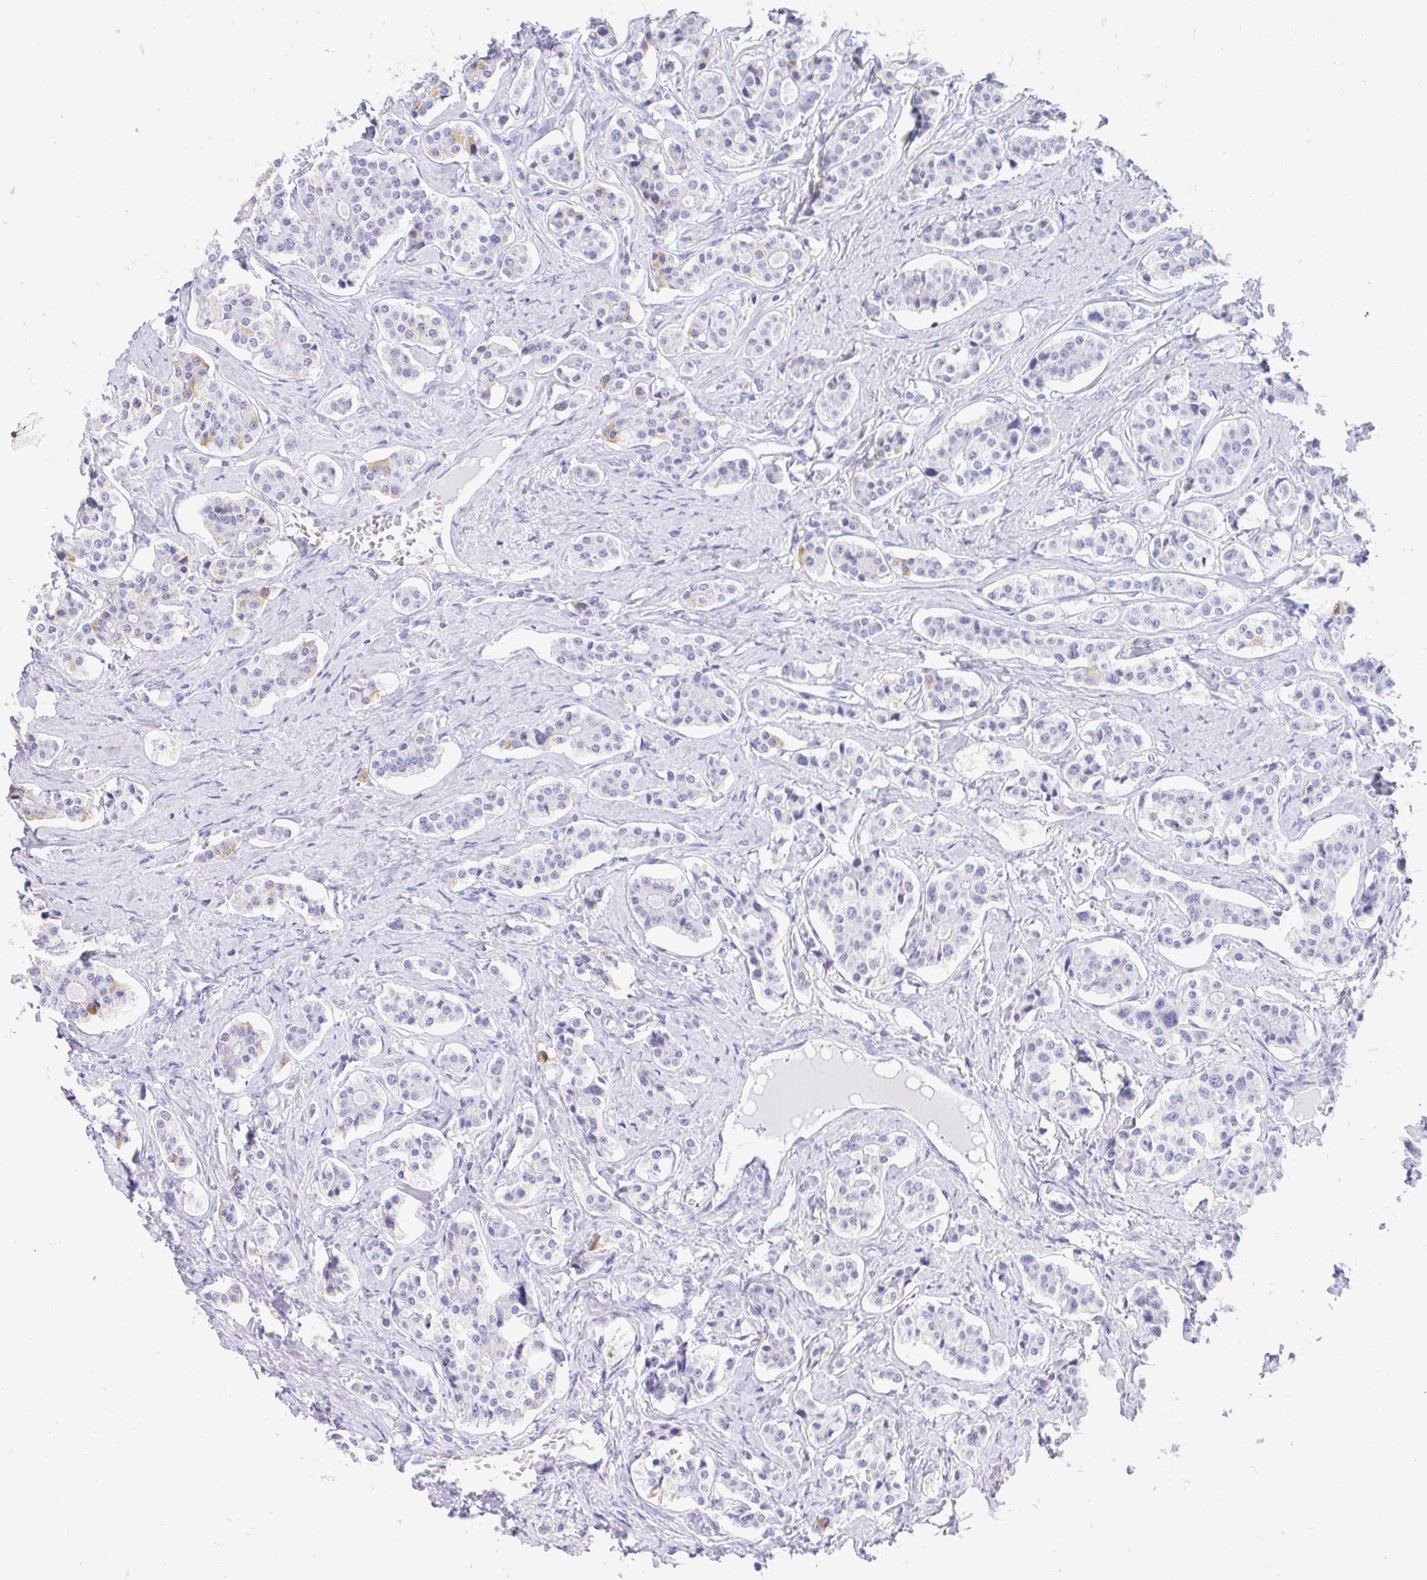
{"staining": {"intensity": "negative", "quantity": "none", "location": "none"}, "tissue": "carcinoid", "cell_type": "Tumor cells", "image_type": "cancer", "snomed": [{"axis": "morphology", "description": "Carcinoid, malignant, NOS"}, {"axis": "topography", "description": "Small intestine"}], "caption": "The histopathology image displays no significant positivity in tumor cells of carcinoid (malignant).", "gene": "FATE1", "patient": {"sex": "male", "age": 63}}